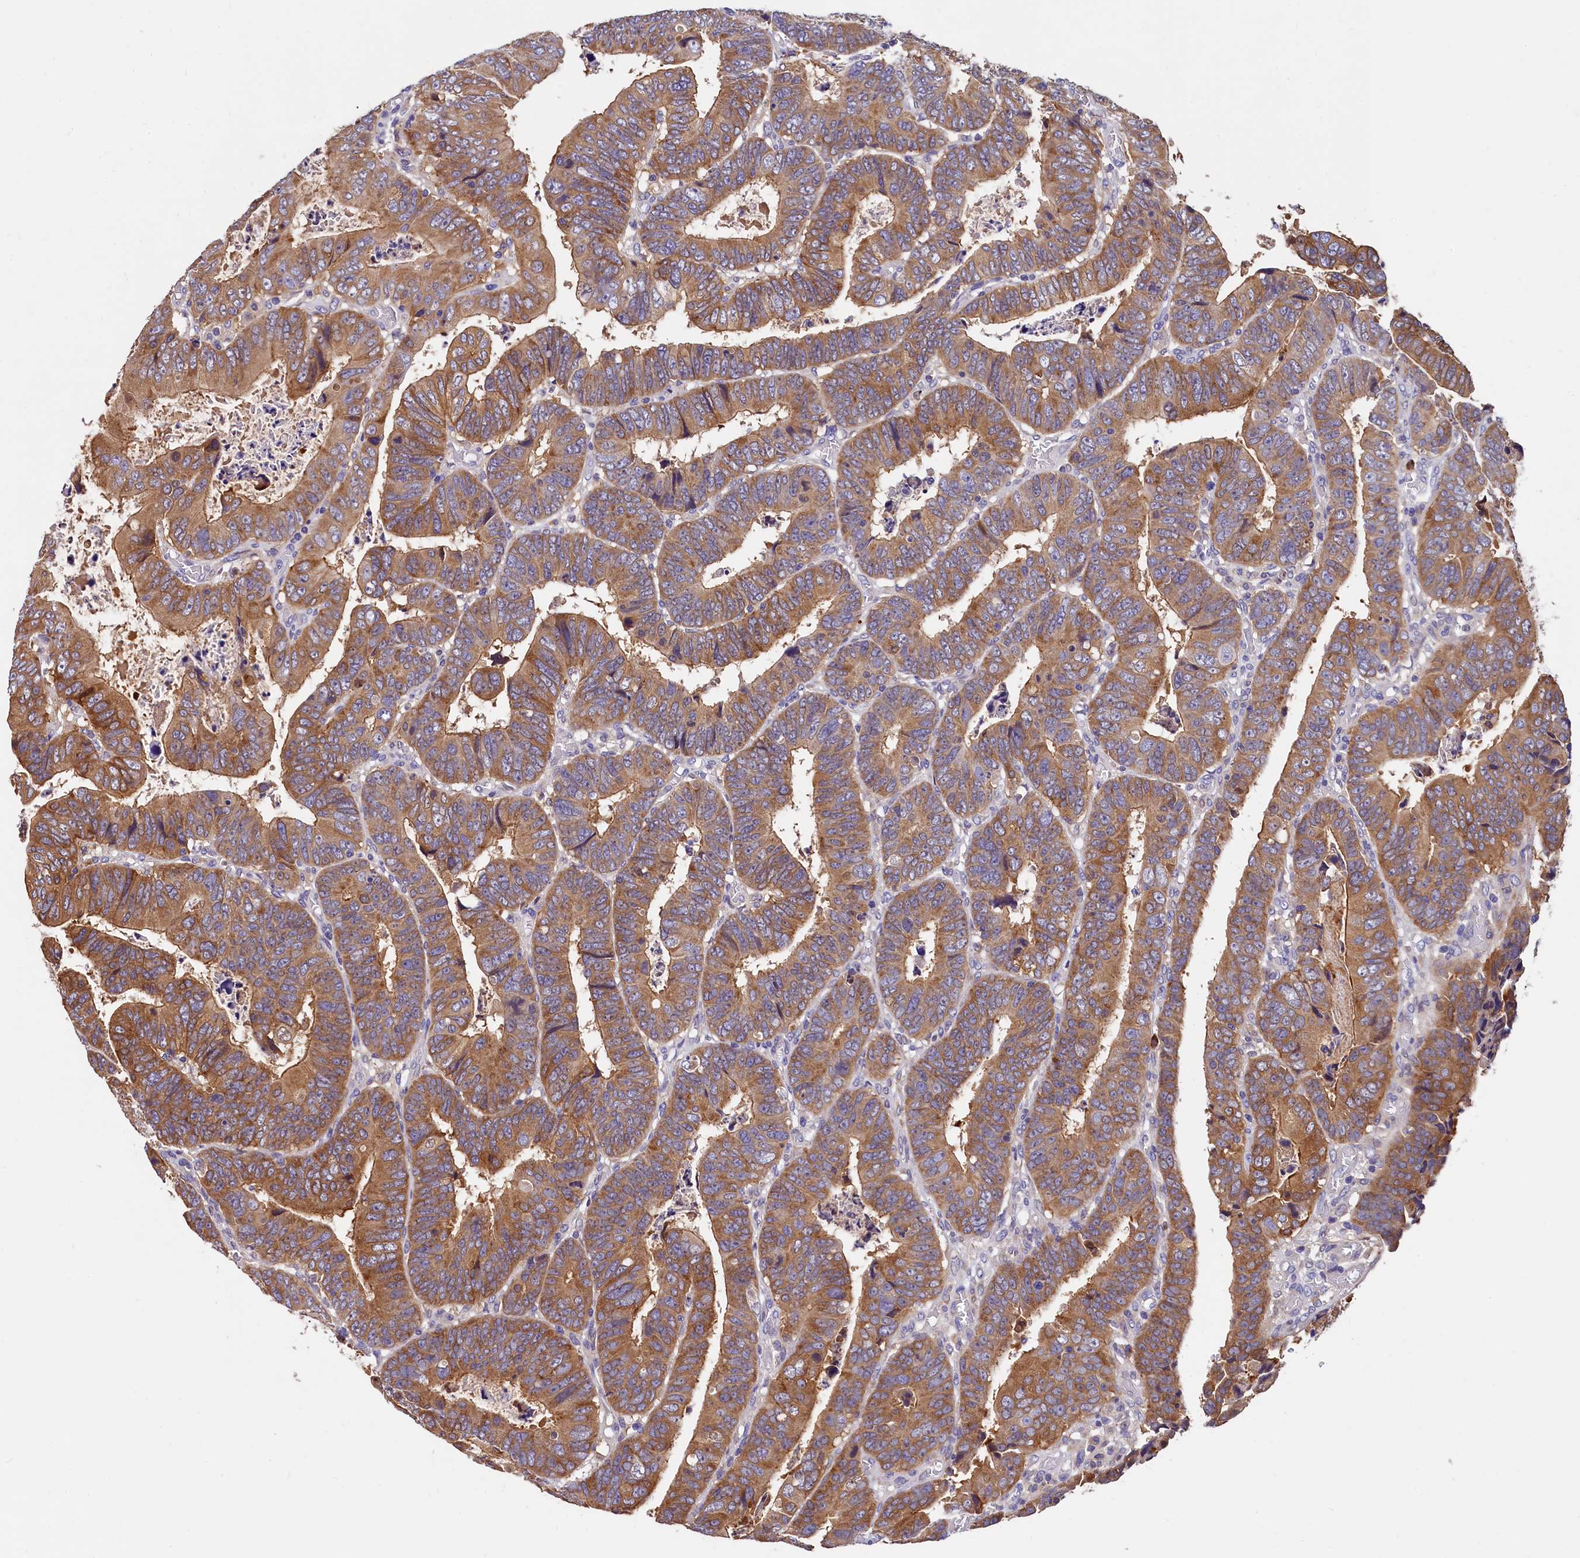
{"staining": {"intensity": "moderate", "quantity": ">75%", "location": "cytoplasmic/membranous"}, "tissue": "colorectal cancer", "cell_type": "Tumor cells", "image_type": "cancer", "snomed": [{"axis": "morphology", "description": "Normal tissue, NOS"}, {"axis": "morphology", "description": "Adenocarcinoma, NOS"}, {"axis": "topography", "description": "Rectum"}], "caption": "A brown stain labels moderate cytoplasmic/membranous expression of a protein in human adenocarcinoma (colorectal) tumor cells. (Stains: DAB (3,3'-diaminobenzidine) in brown, nuclei in blue, Microscopy: brightfield microscopy at high magnification).", "gene": "EPS8L2", "patient": {"sex": "female", "age": 65}}